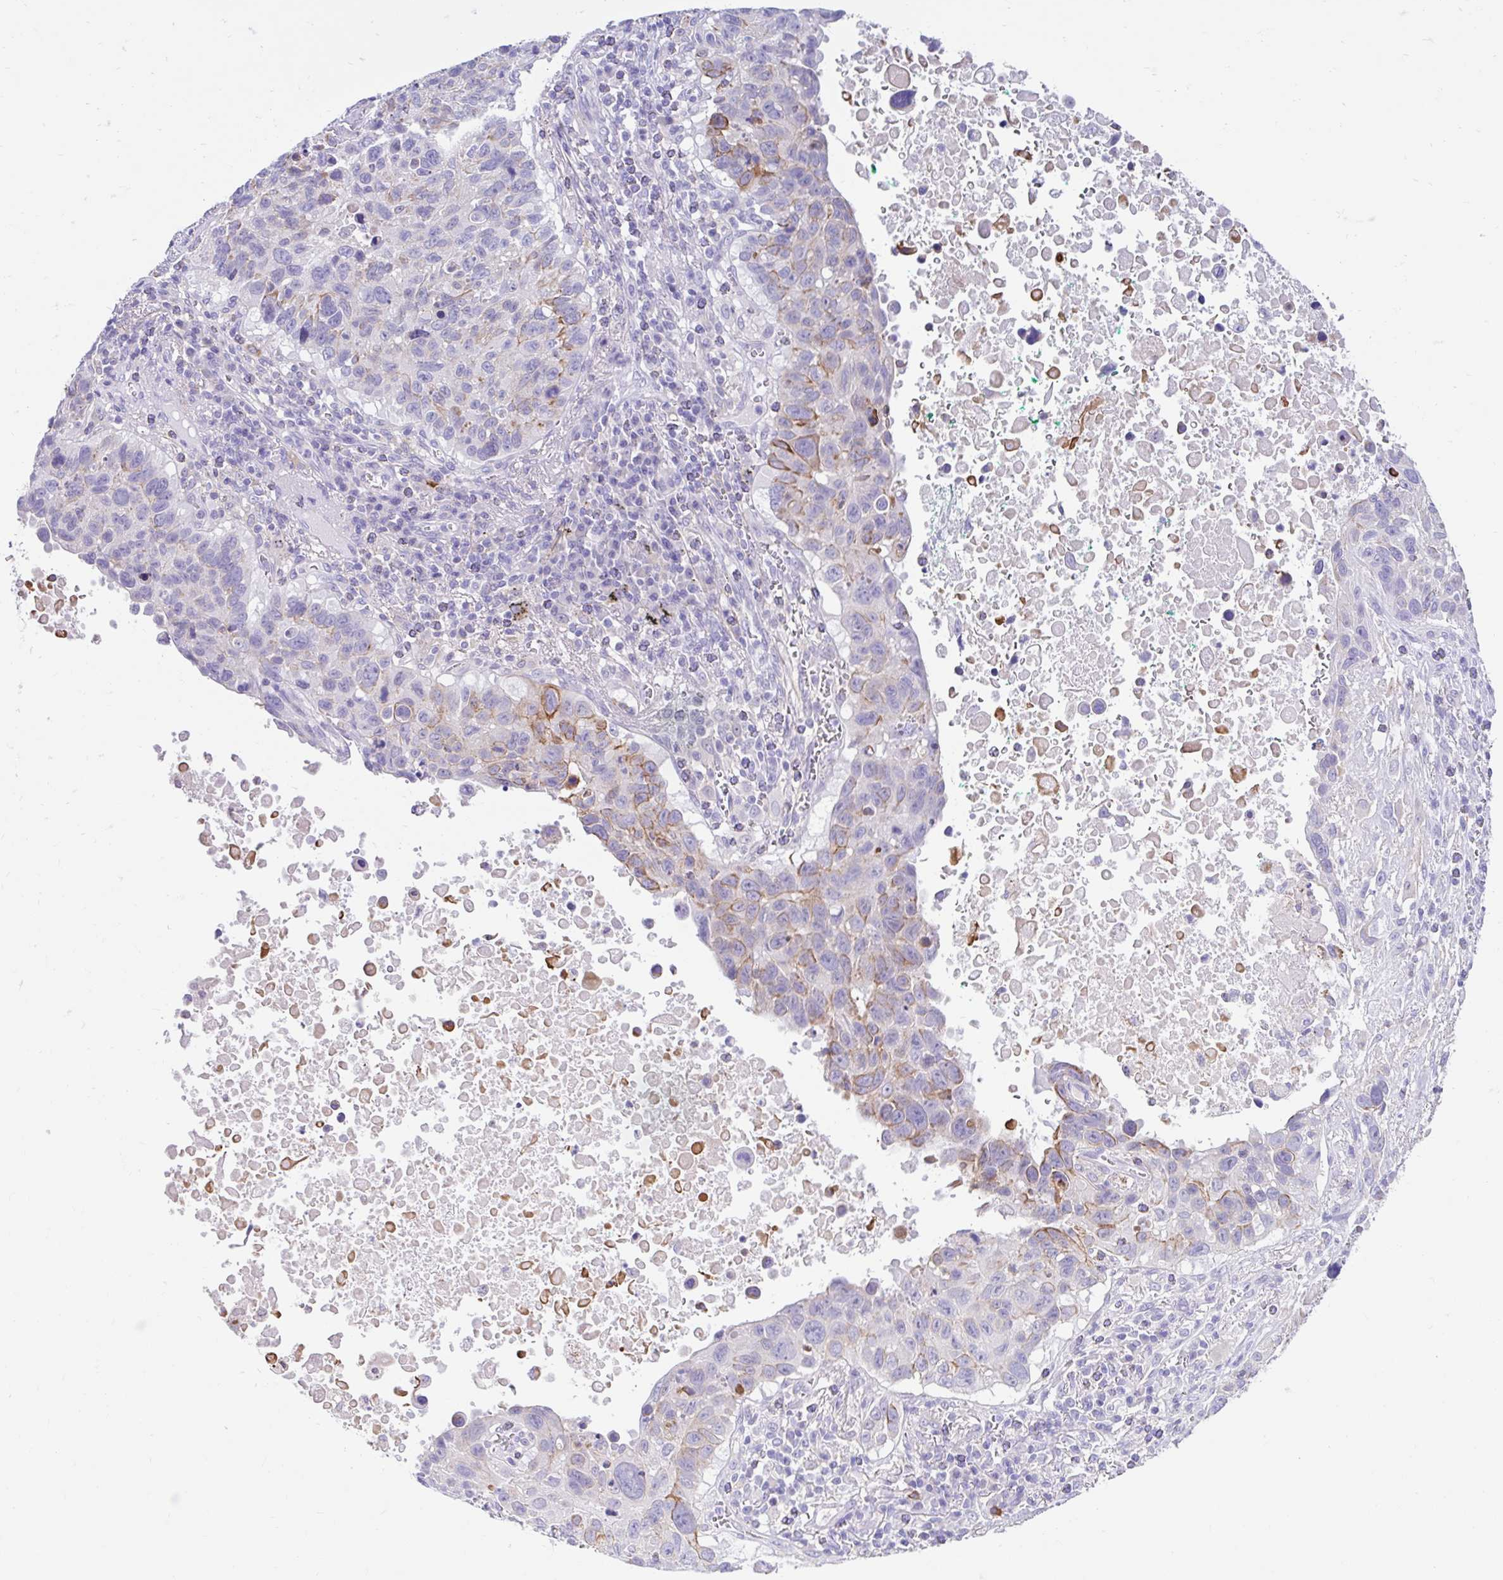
{"staining": {"intensity": "moderate", "quantity": "<25%", "location": "cytoplasmic/membranous"}, "tissue": "lung cancer", "cell_type": "Tumor cells", "image_type": "cancer", "snomed": [{"axis": "morphology", "description": "Squamous cell carcinoma, NOS"}, {"axis": "topography", "description": "Lung"}], "caption": "A brown stain shows moderate cytoplasmic/membranous staining of a protein in squamous cell carcinoma (lung) tumor cells.", "gene": "ZNF33A", "patient": {"sex": "male", "age": 66}}